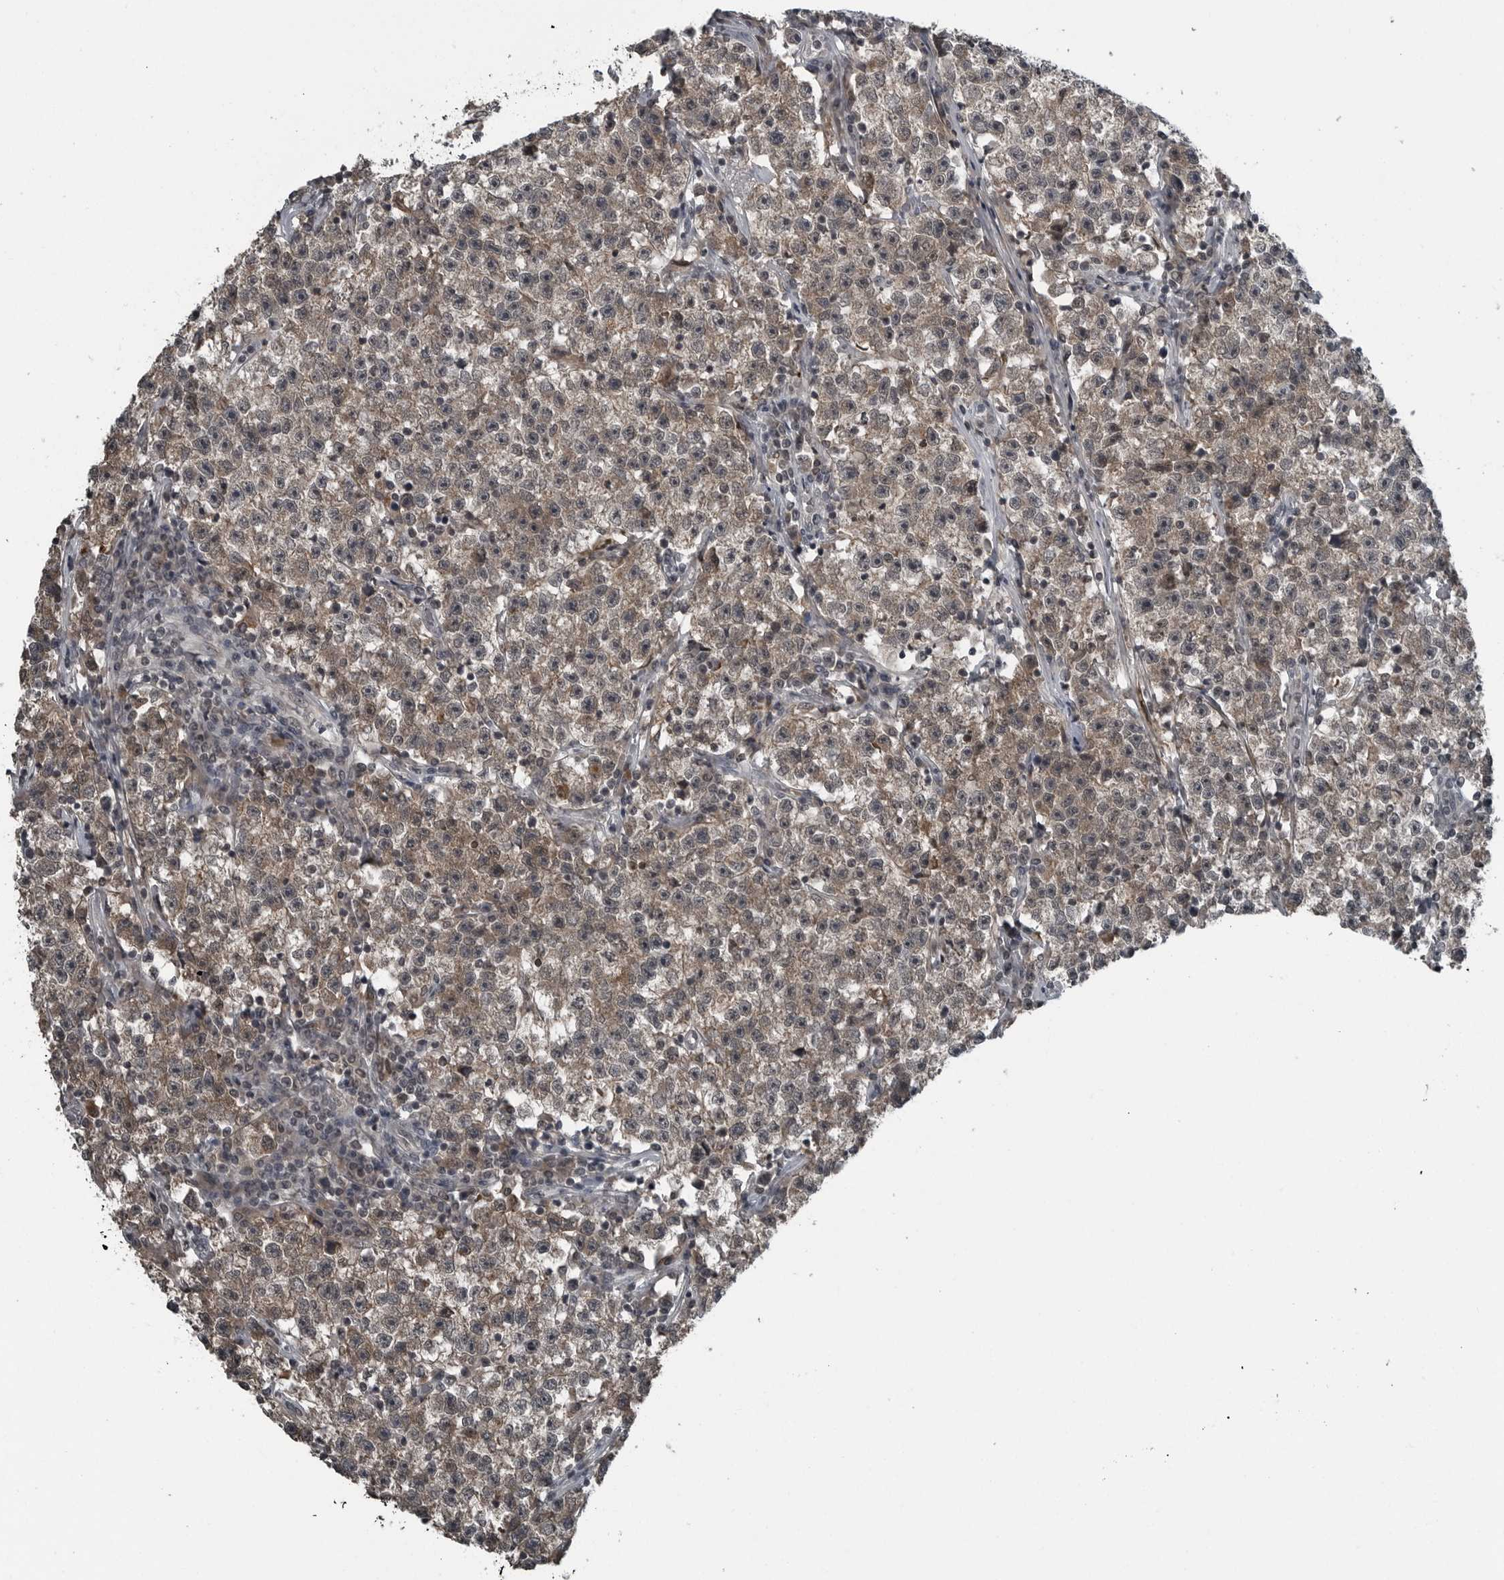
{"staining": {"intensity": "weak", "quantity": ">75%", "location": "cytoplasmic/membranous"}, "tissue": "testis cancer", "cell_type": "Tumor cells", "image_type": "cancer", "snomed": [{"axis": "morphology", "description": "Seminoma, NOS"}, {"axis": "topography", "description": "Testis"}], "caption": "Human seminoma (testis) stained for a protein (brown) exhibits weak cytoplasmic/membranous positive staining in approximately >75% of tumor cells.", "gene": "GAK", "patient": {"sex": "male", "age": 22}}